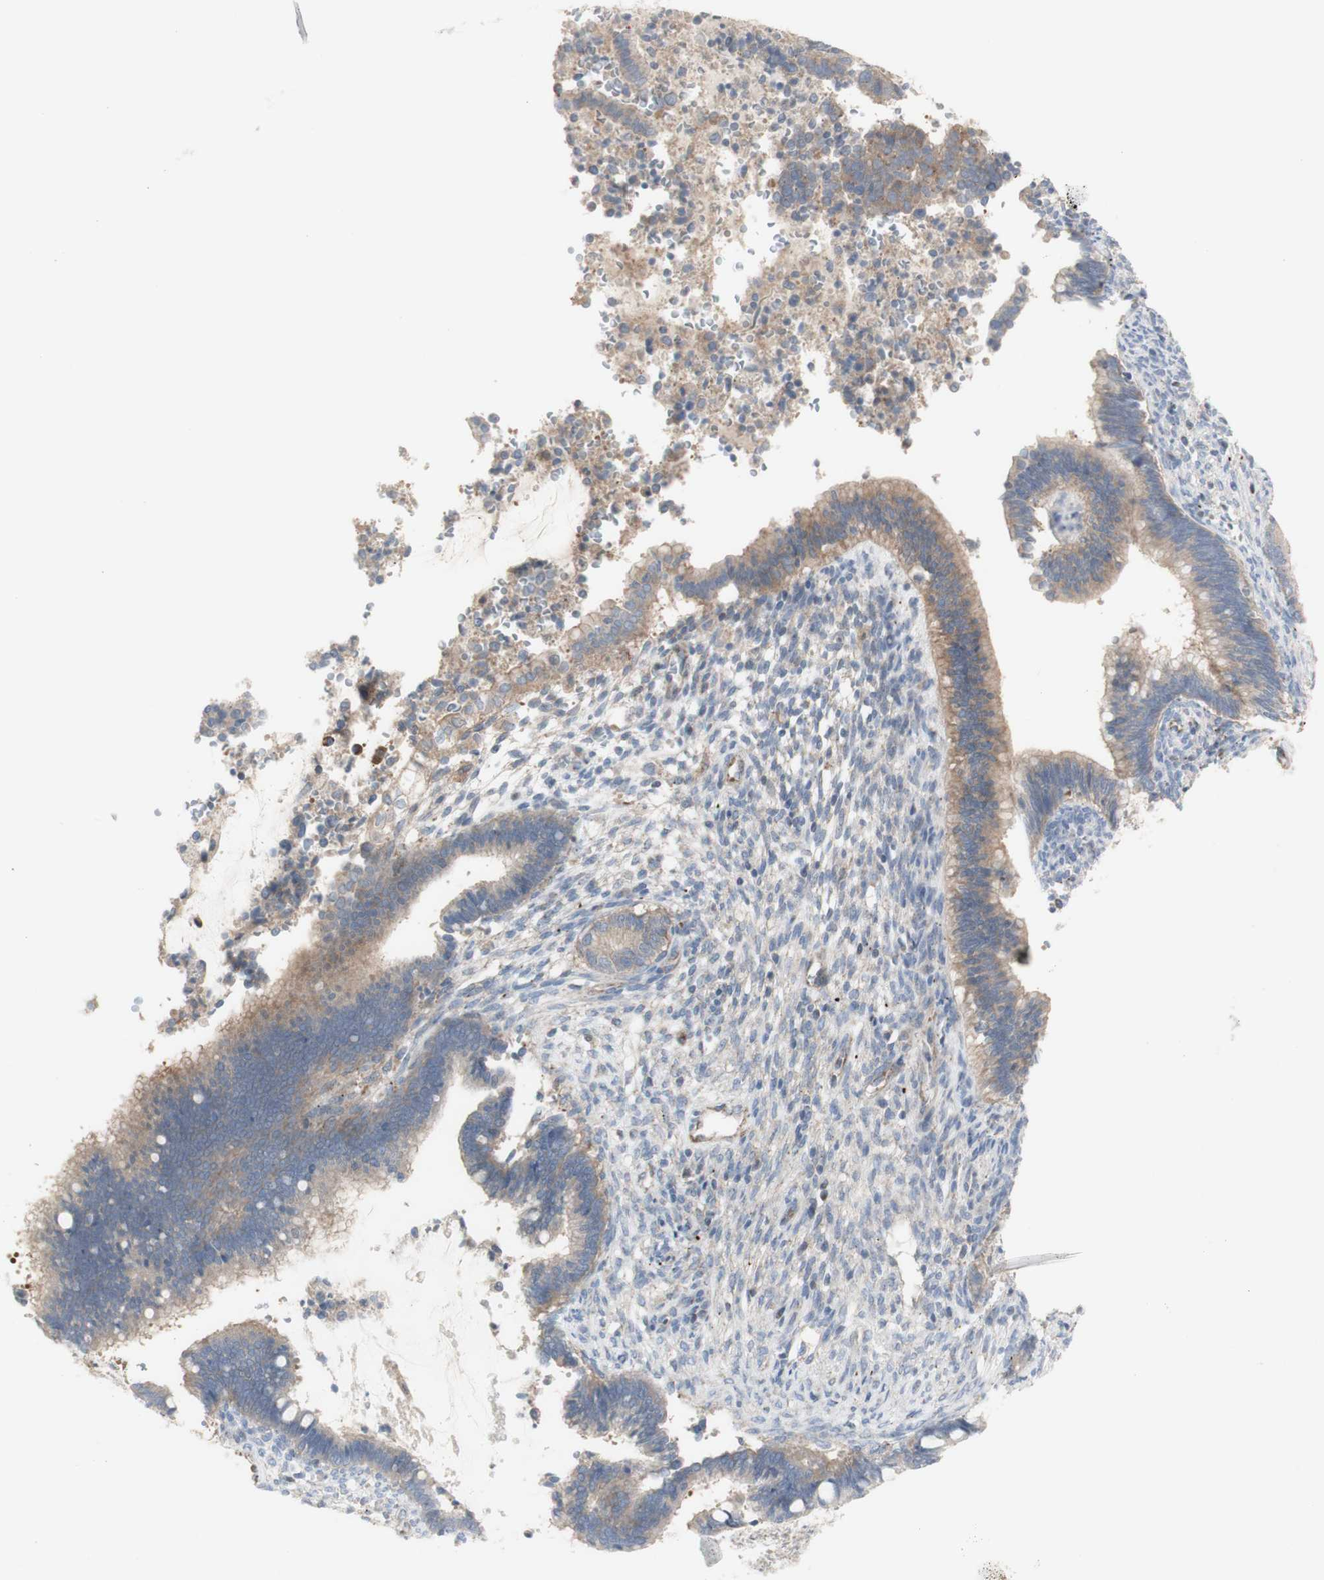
{"staining": {"intensity": "weak", "quantity": "25%-75%", "location": "cytoplasmic/membranous"}, "tissue": "cervical cancer", "cell_type": "Tumor cells", "image_type": "cancer", "snomed": [{"axis": "morphology", "description": "Adenocarcinoma, NOS"}, {"axis": "topography", "description": "Cervix"}], "caption": "Protein expression analysis of human cervical cancer reveals weak cytoplasmic/membranous staining in approximately 25%-75% of tumor cells.", "gene": "C3orf52", "patient": {"sex": "female", "age": 44}}